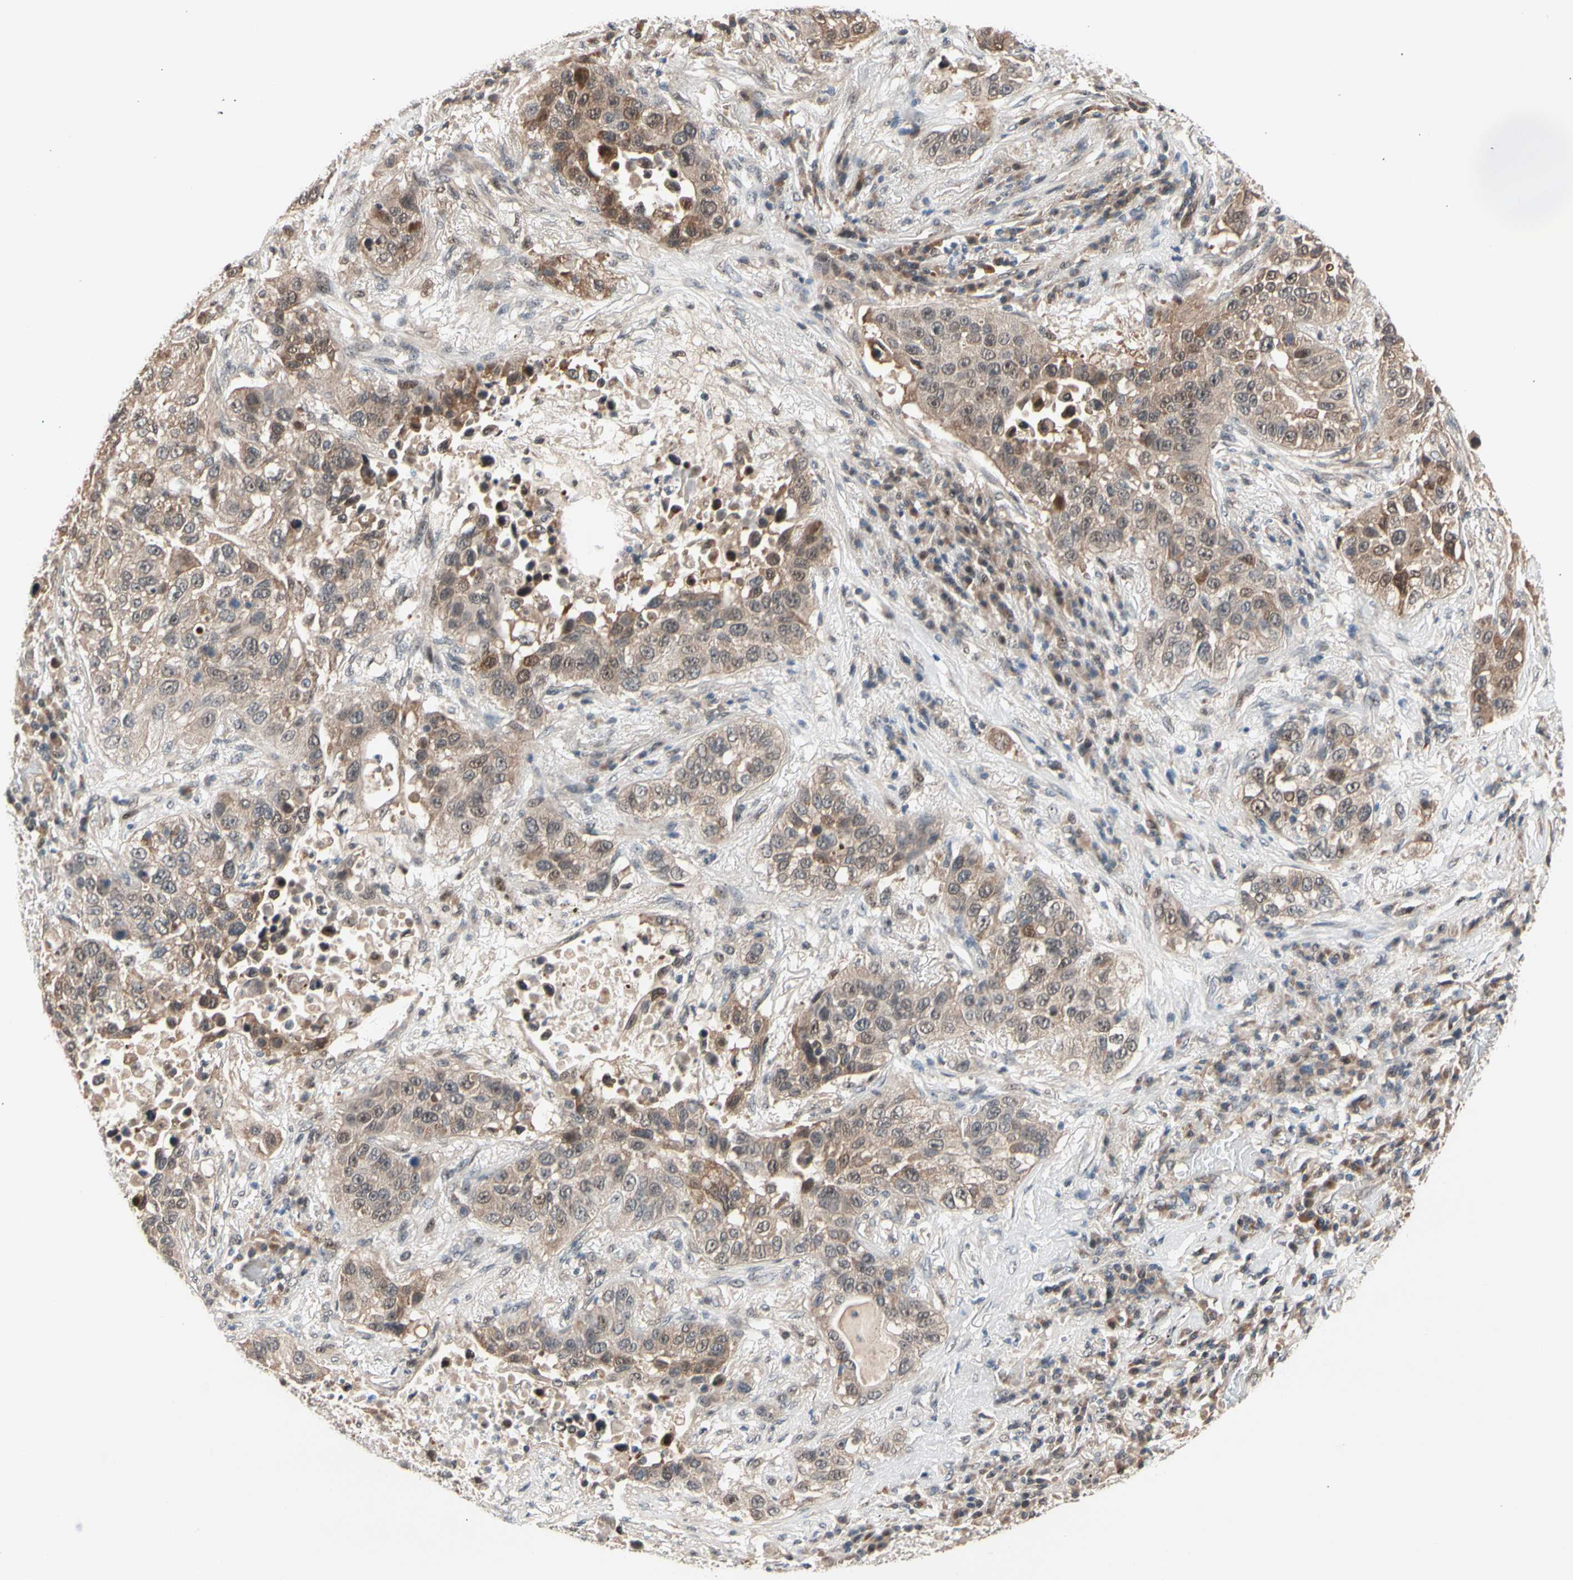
{"staining": {"intensity": "moderate", "quantity": ">75%", "location": "cytoplasmic/membranous"}, "tissue": "lung cancer", "cell_type": "Tumor cells", "image_type": "cancer", "snomed": [{"axis": "morphology", "description": "Squamous cell carcinoma, NOS"}, {"axis": "topography", "description": "Lung"}], "caption": "A medium amount of moderate cytoplasmic/membranous staining is identified in about >75% of tumor cells in lung squamous cell carcinoma tissue.", "gene": "NGEF", "patient": {"sex": "male", "age": 57}}